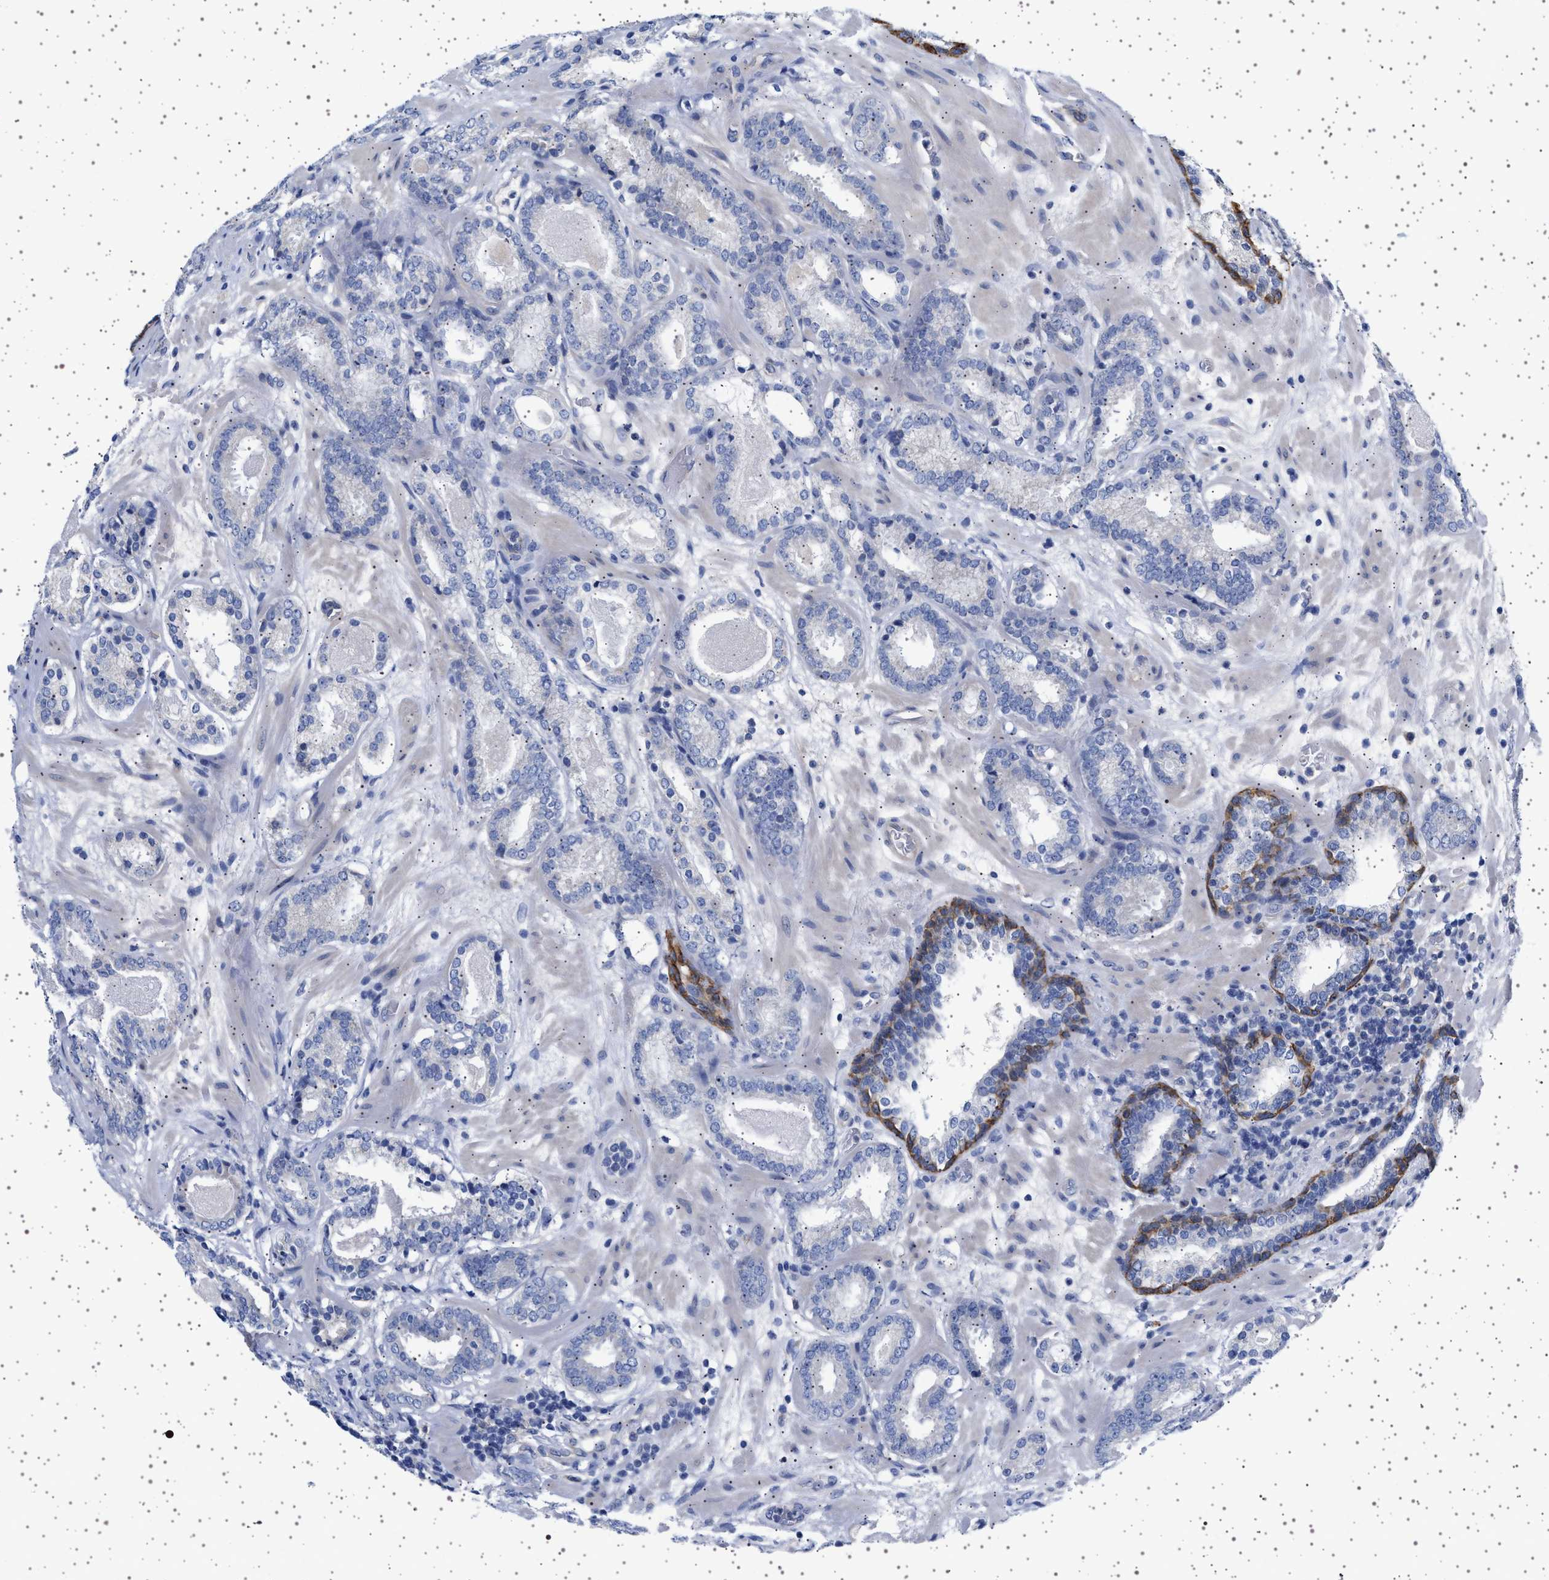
{"staining": {"intensity": "negative", "quantity": "none", "location": "none"}, "tissue": "prostate cancer", "cell_type": "Tumor cells", "image_type": "cancer", "snomed": [{"axis": "morphology", "description": "Adenocarcinoma, Low grade"}, {"axis": "topography", "description": "Prostate"}], "caption": "A micrograph of human prostate cancer is negative for staining in tumor cells.", "gene": "TRMT10B", "patient": {"sex": "male", "age": 69}}